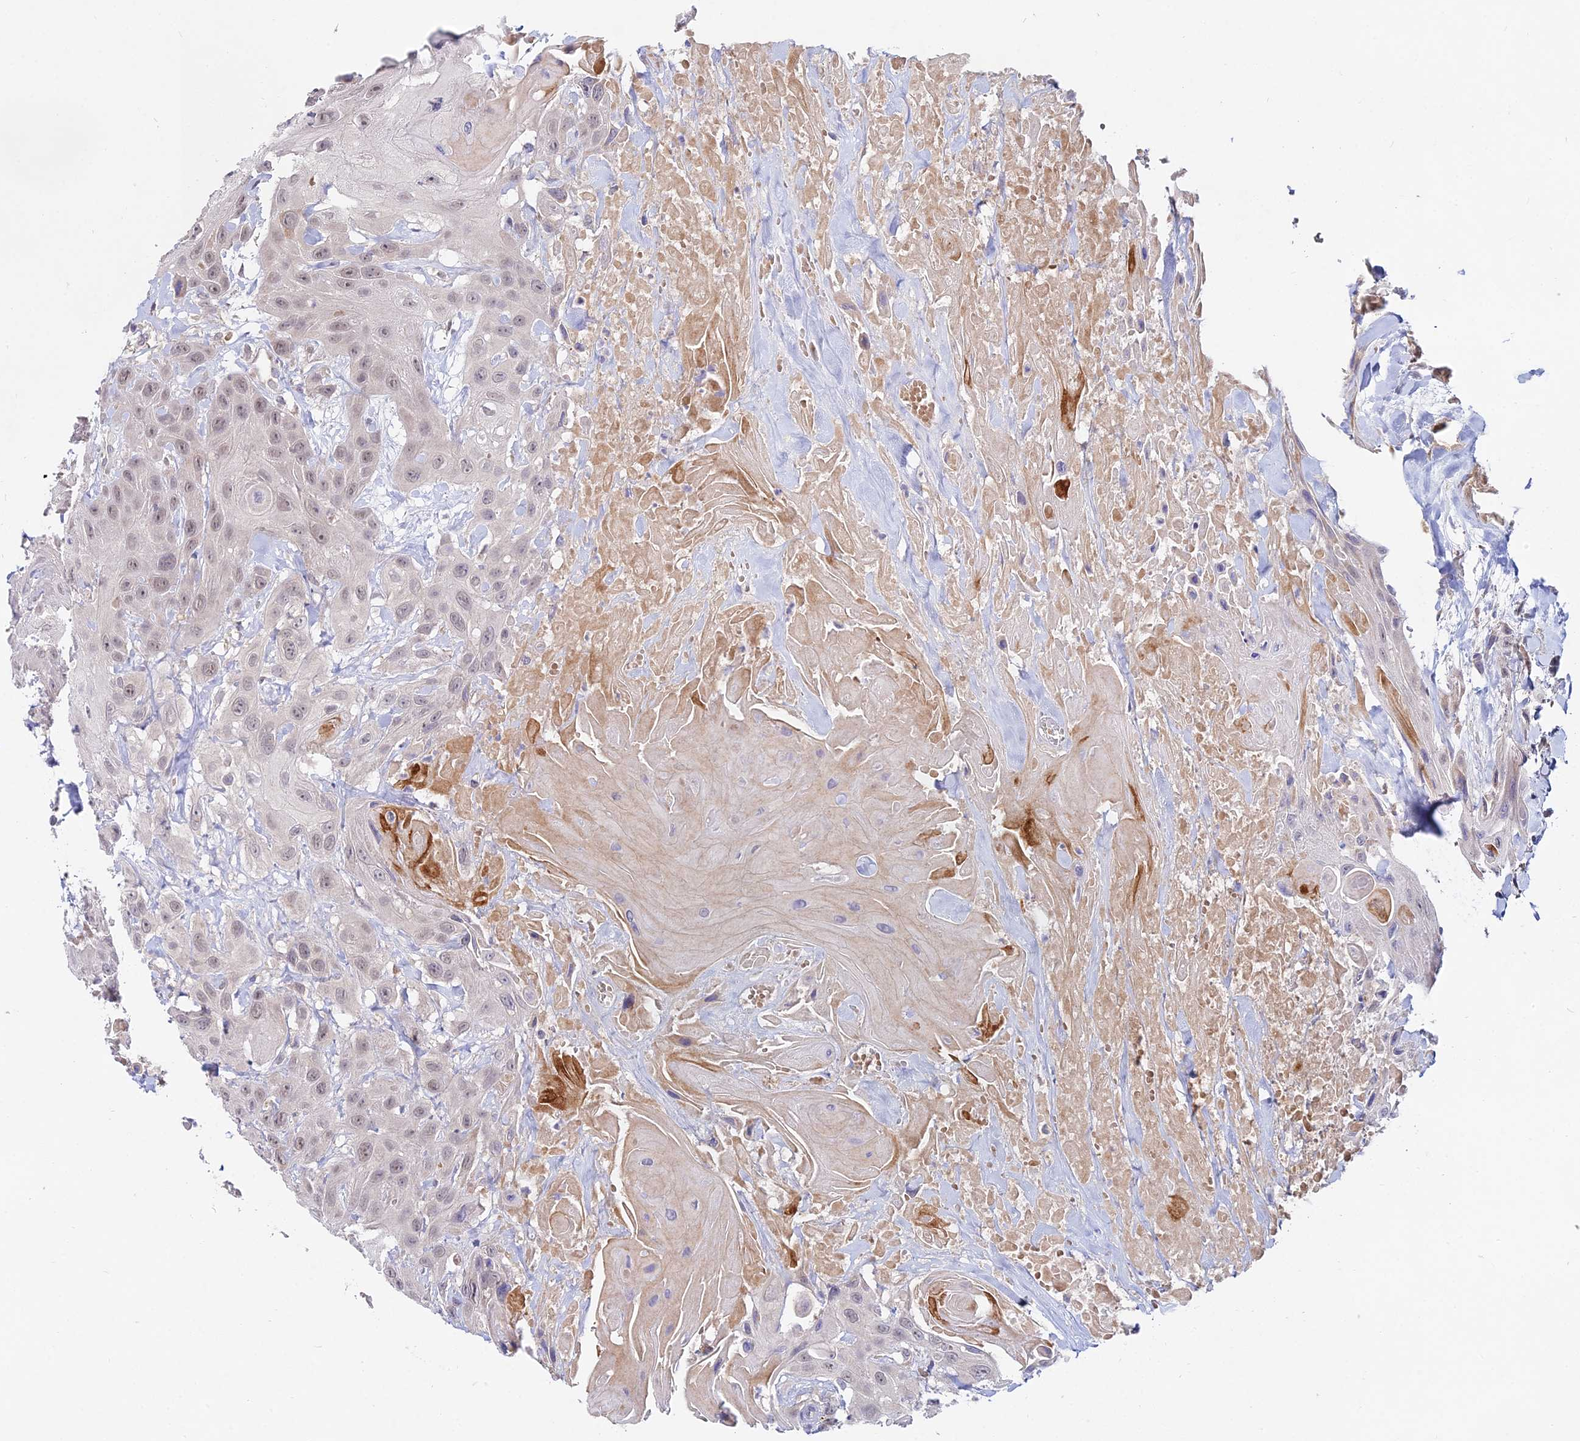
{"staining": {"intensity": "weak", "quantity": "25%-75%", "location": "nuclear"}, "tissue": "head and neck cancer", "cell_type": "Tumor cells", "image_type": "cancer", "snomed": [{"axis": "morphology", "description": "Squamous cell carcinoma, NOS"}, {"axis": "topography", "description": "Head-Neck"}], "caption": "A micrograph of human squamous cell carcinoma (head and neck) stained for a protein exhibits weak nuclear brown staining in tumor cells.", "gene": "WDR43", "patient": {"sex": "male", "age": 81}}